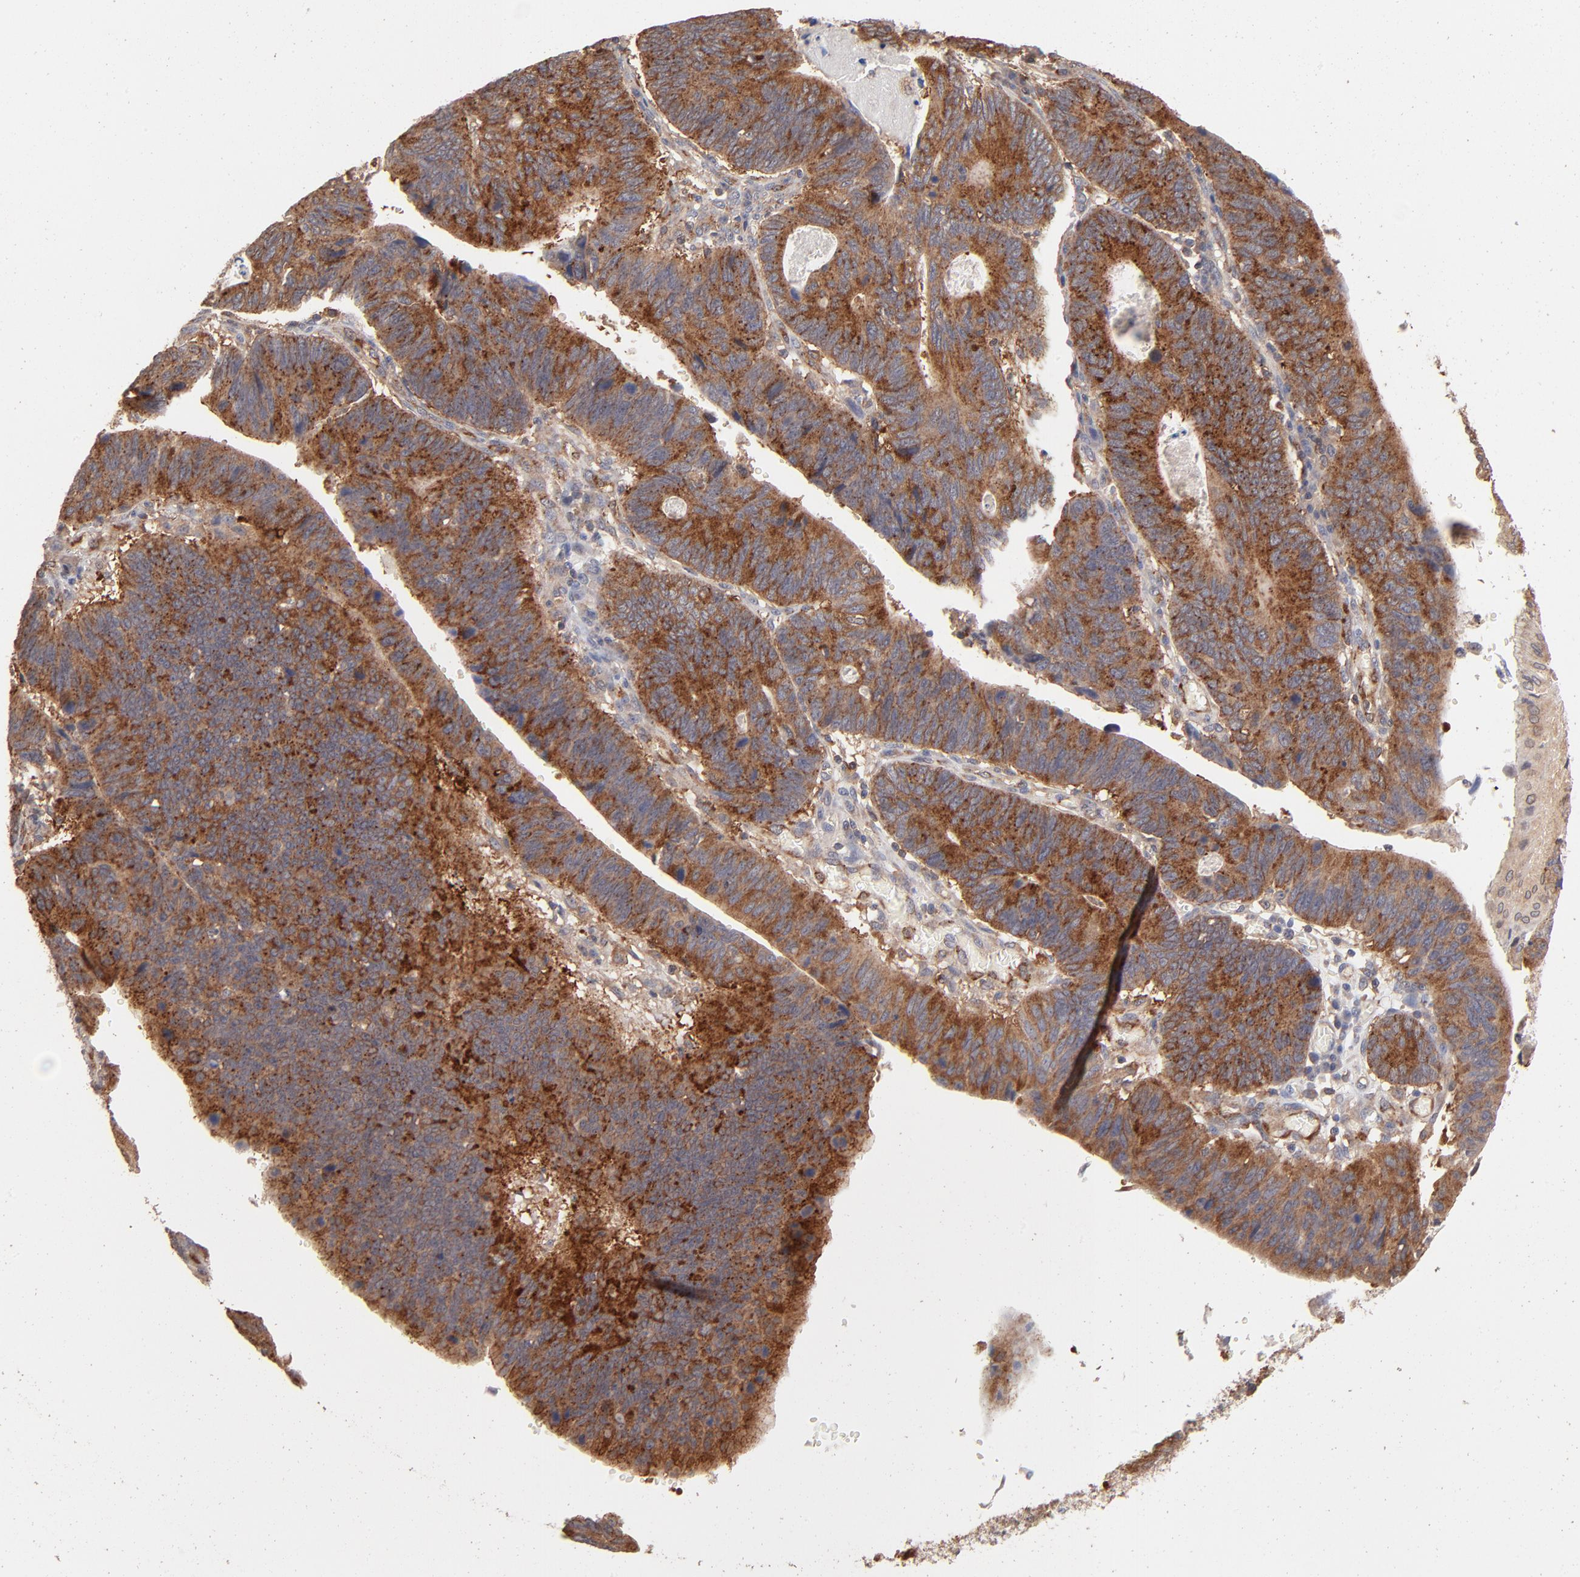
{"staining": {"intensity": "moderate", "quantity": ">75%", "location": "cytoplasmic/membranous"}, "tissue": "stomach cancer", "cell_type": "Tumor cells", "image_type": "cancer", "snomed": [{"axis": "morphology", "description": "Adenocarcinoma, NOS"}, {"axis": "topography", "description": "Stomach"}], "caption": "Brown immunohistochemical staining in human stomach cancer demonstrates moderate cytoplasmic/membranous staining in approximately >75% of tumor cells. (DAB = brown stain, brightfield microscopy at high magnification).", "gene": "IVNS1ABP", "patient": {"sex": "male", "age": 59}}